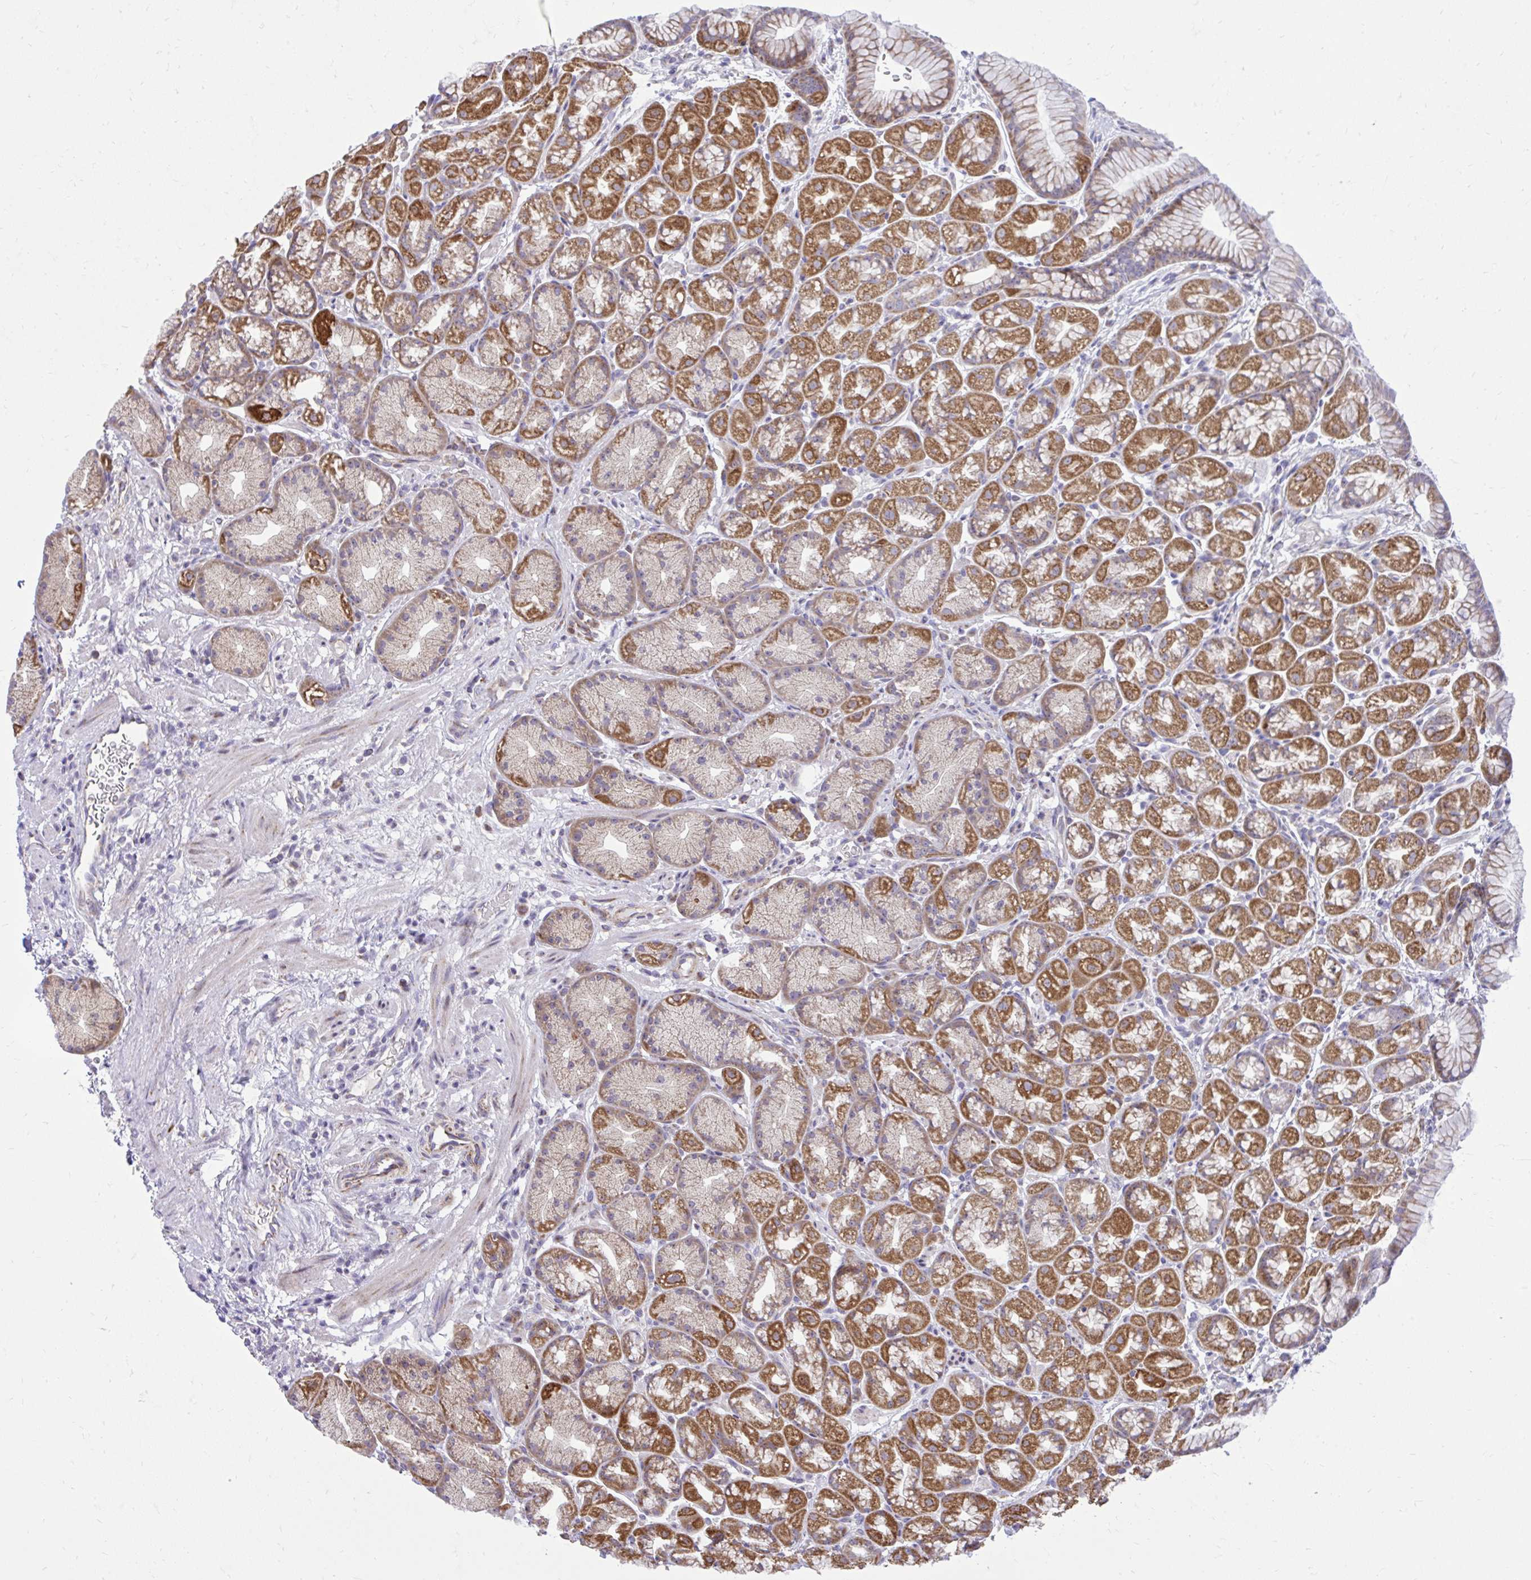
{"staining": {"intensity": "moderate", "quantity": "25%-75%", "location": "cytoplasmic/membranous"}, "tissue": "stomach", "cell_type": "Glandular cells", "image_type": "normal", "snomed": [{"axis": "morphology", "description": "Normal tissue, NOS"}, {"axis": "topography", "description": "Stomach, lower"}], "caption": "Glandular cells exhibit moderate cytoplasmic/membranous staining in about 25%-75% of cells in normal stomach.", "gene": "GPRIN3", "patient": {"sex": "male", "age": 67}}